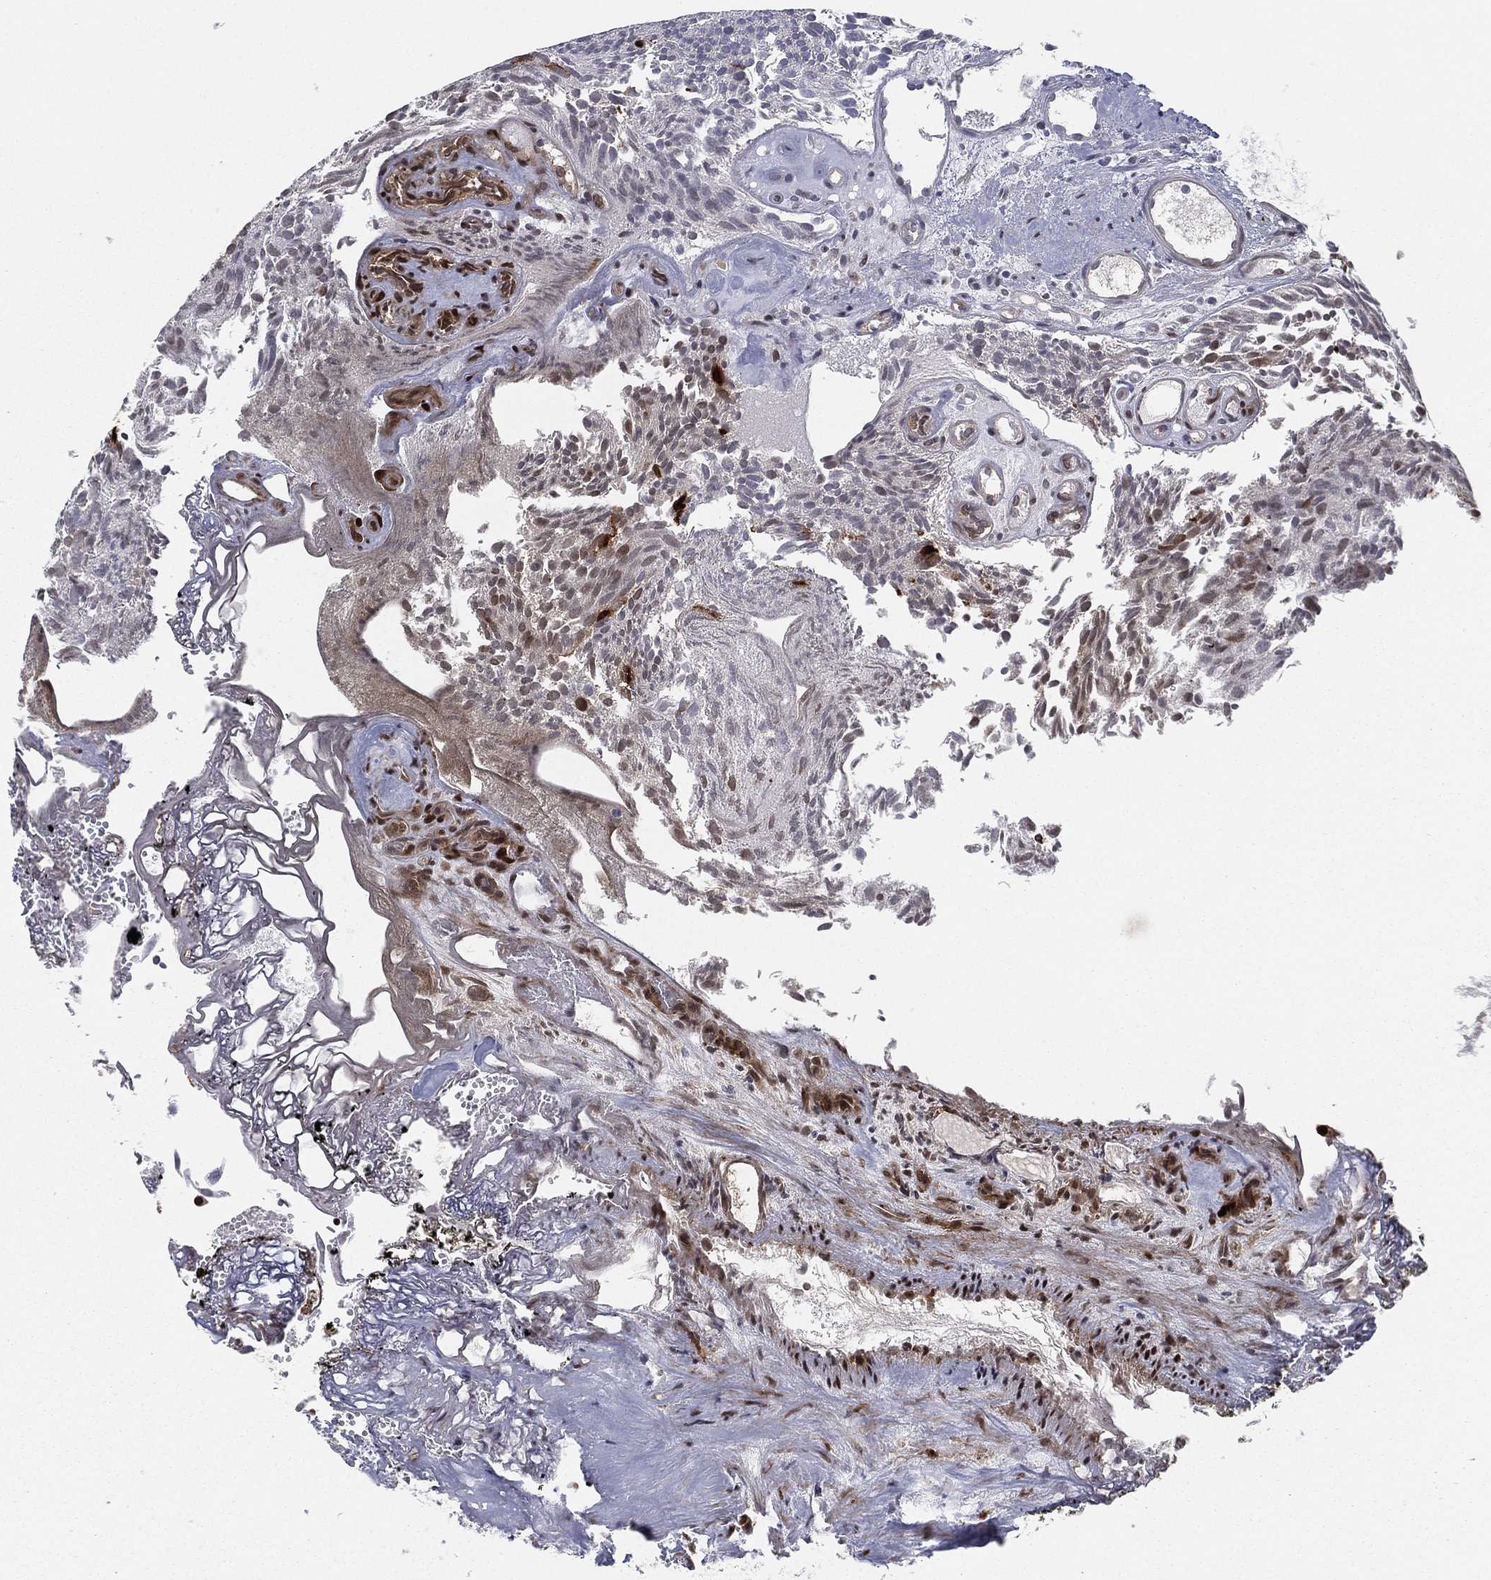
{"staining": {"intensity": "strong", "quantity": "<25%", "location": "nuclear"}, "tissue": "urothelial cancer", "cell_type": "Tumor cells", "image_type": "cancer", "snomed": [{"axis": "morphology", "description": "Urothelial carcinoma, Low grade"}, {"axis": "topography", "description": "Urinary bladder"}], "caption": "This micrograph reveals immunohistochemistry staining of human urothelial cancer, with medium strong nuclear staining in about <25% of tumor cells.", "gene": "LMNB1", "patient": {"sex": "female", "age": 87}}